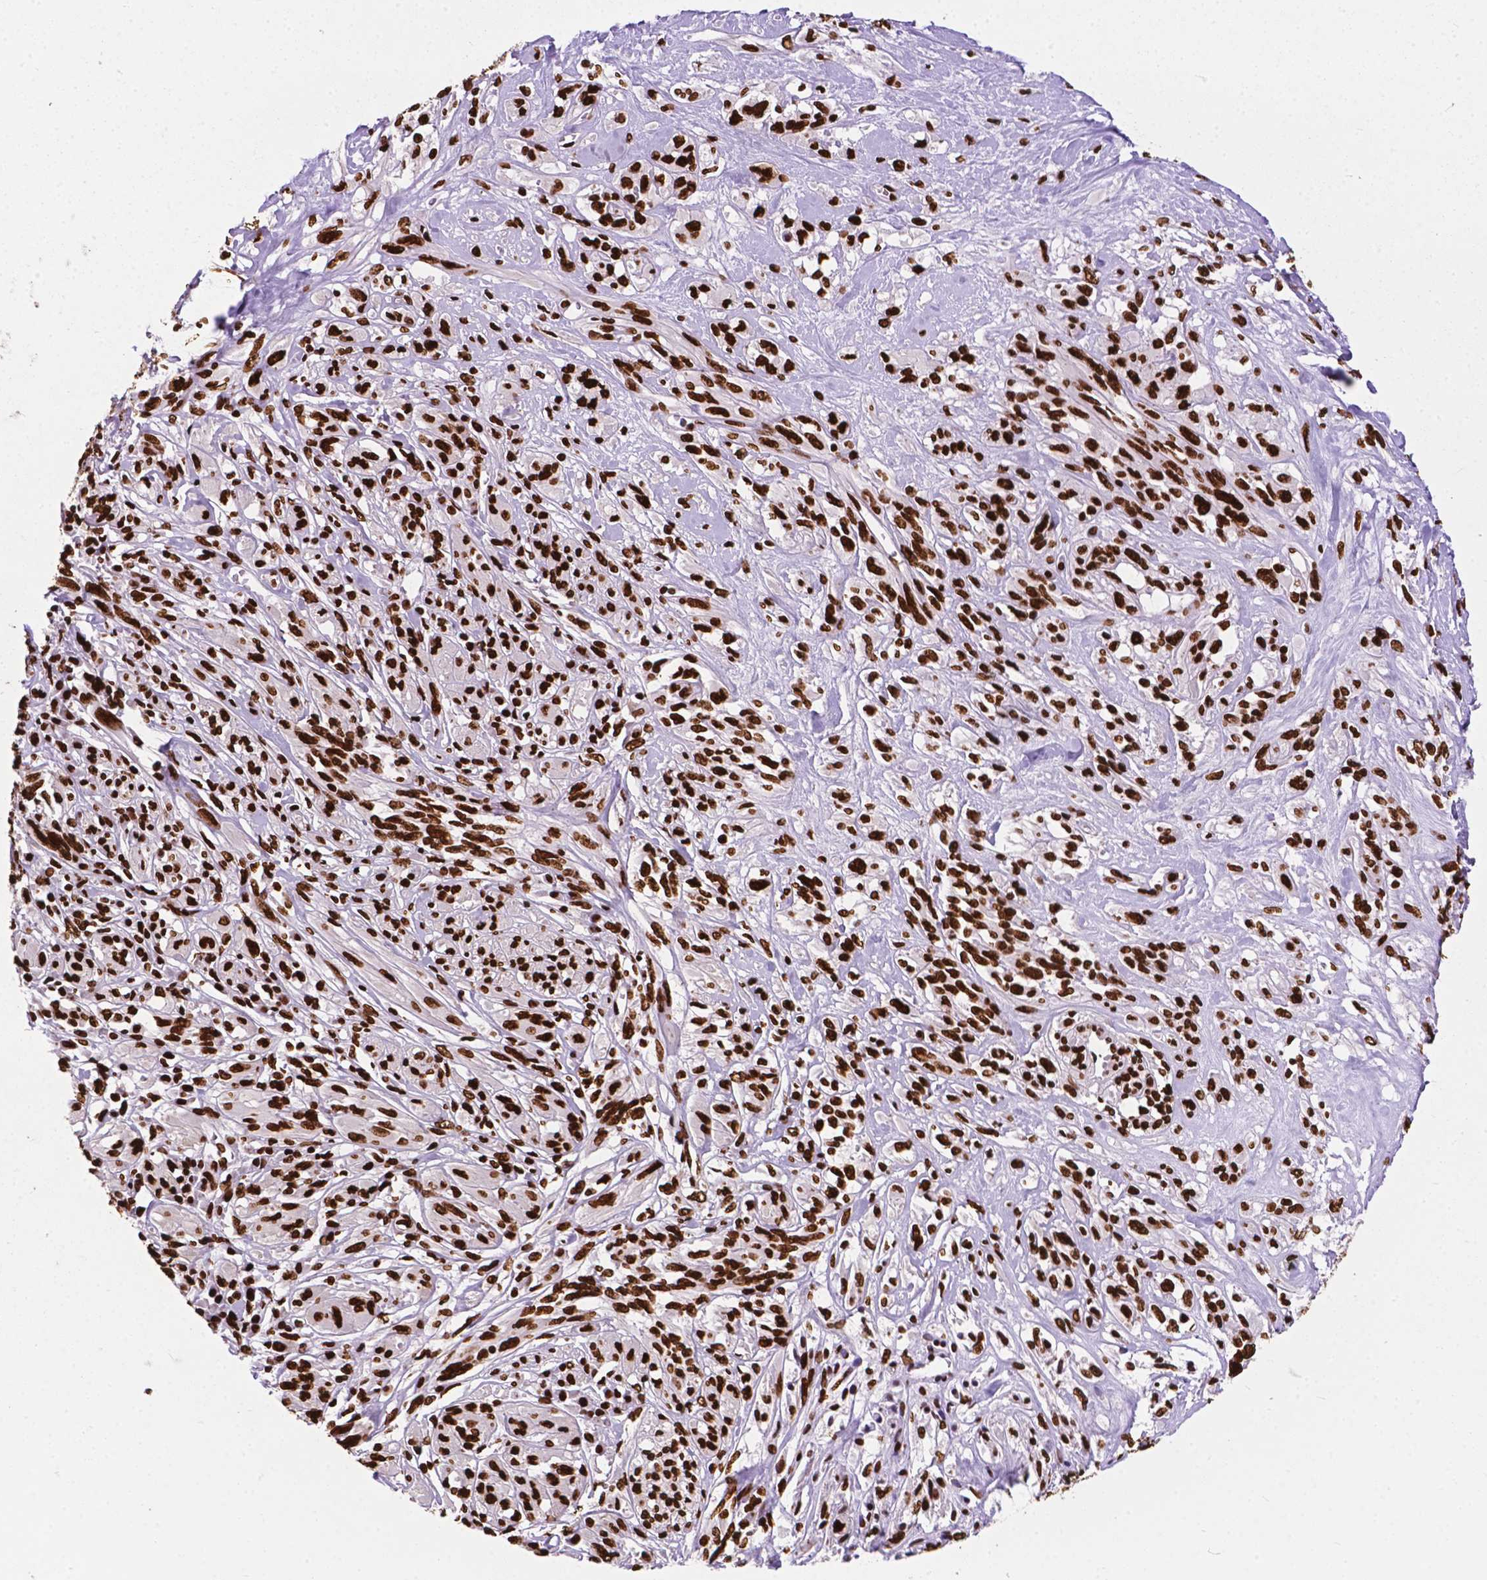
{"staining": {"intensity": "strong", "quantity": ">75%", "location": "nuclear"}, "tissue": "melanoma", "cell_type": "Tumor cells", "image_type": "cancer", "snomed": [{"axis": "morphology", "description": "Malignant melanoma, NOS"}, {"axis": "topography", "description": "Skin"}], "caption": "DAB (3,3'-diaminobenzidine) immunohistochemical staining of human melanoma shows strong nuclear protein expression in approximately >75% of tumor cells.", "gene": "SMIM5", "patient": {"sex": "female", "age": 91}}